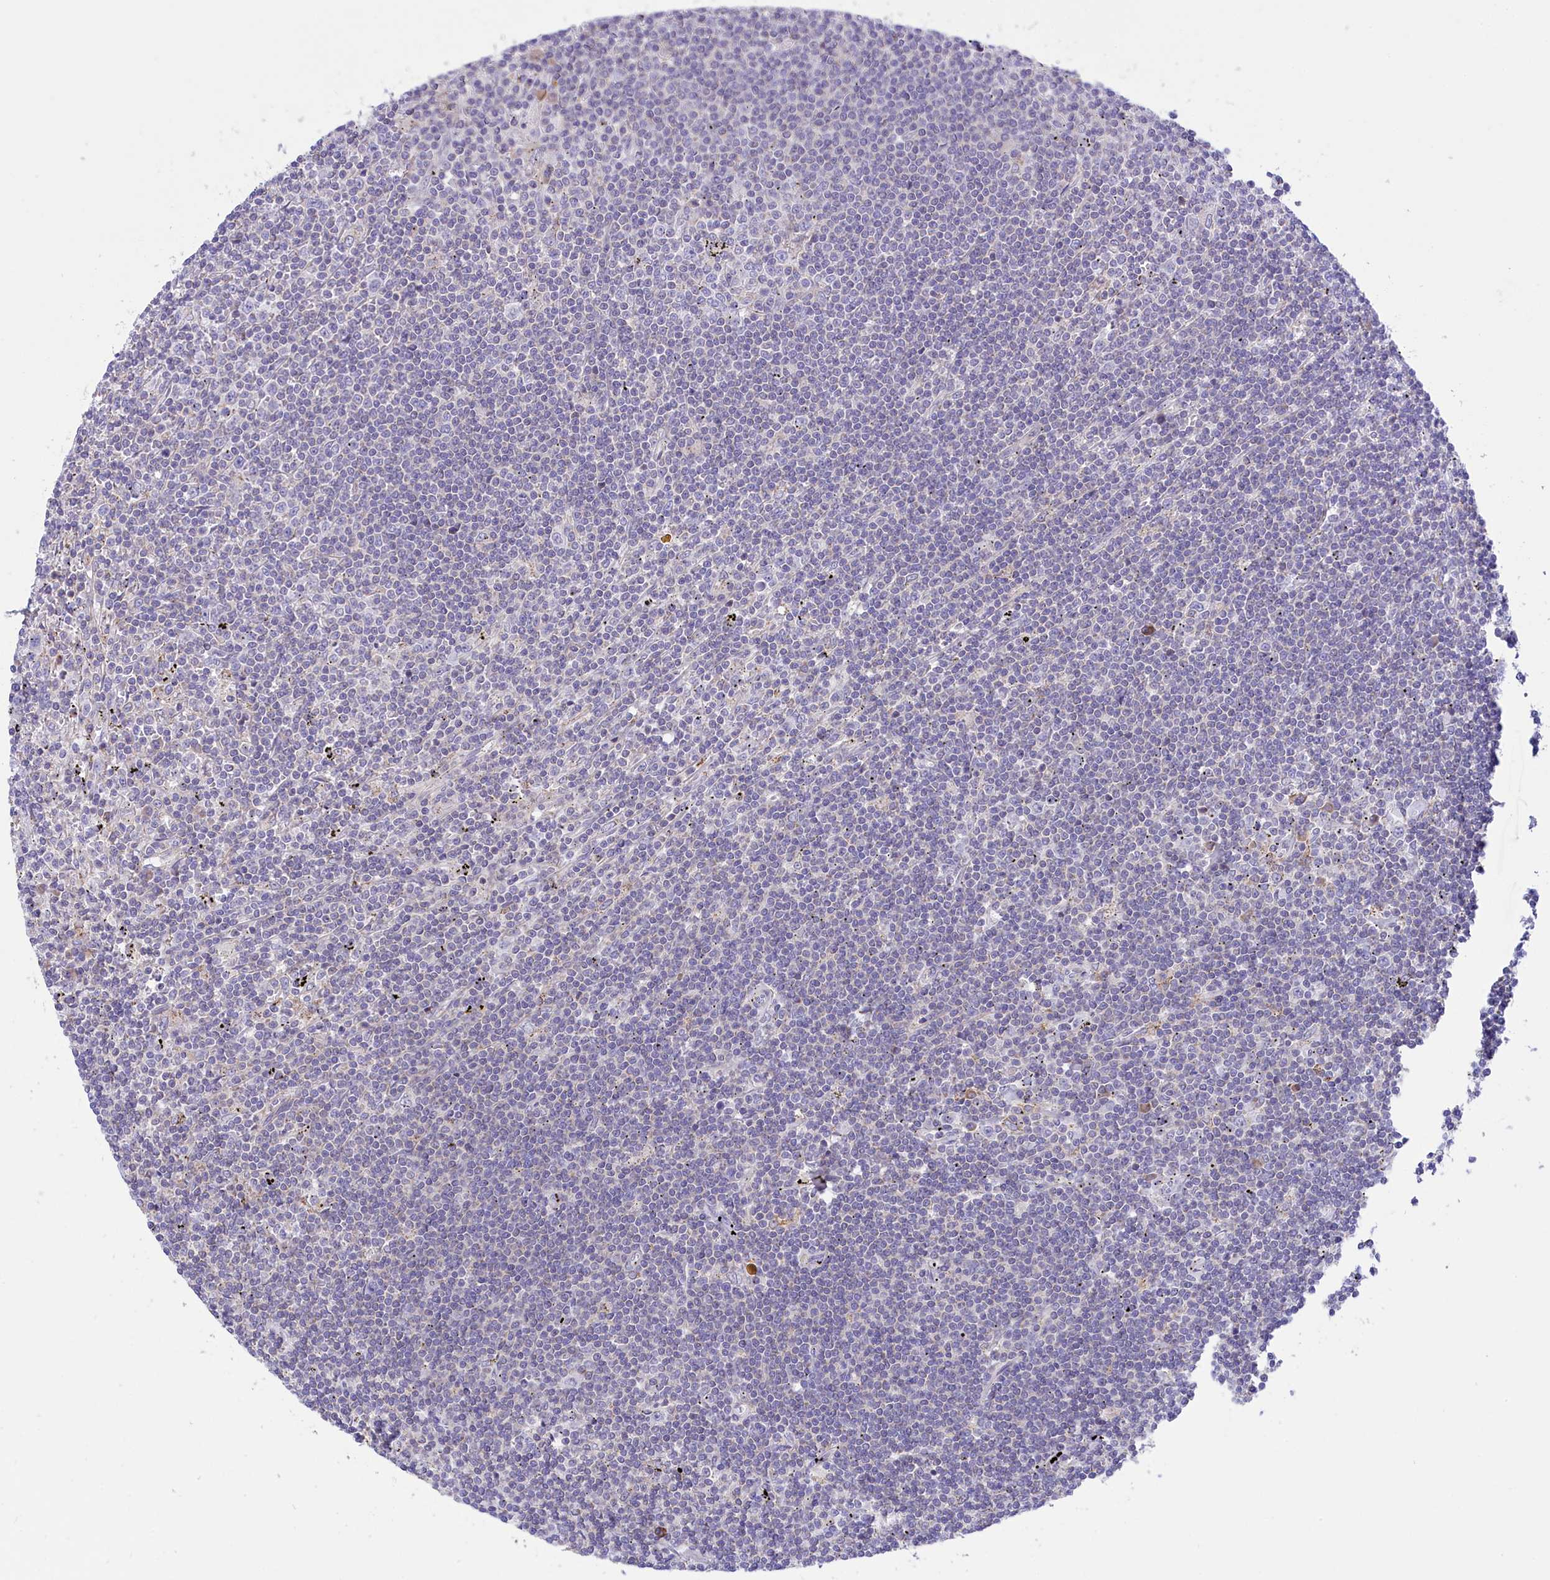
{"staining": {"intensity": "negative", "quantity": "none", "location": "none"}, "tissue": "lymphoma", "cell_type": "Tumor cells", "image_type": "cancer", "snomed": [{"axis": "morphology", "description": "Malignant lymphoma, non-Hodgkin's type, Low grade"}, {"axis": "topography", "description": "Spleen"}], "caption": "High power microscopy photomicrograph of an immunohistochemistry (IHC) micrograph of malignant lymphoma, non-Hodgkin's type (low-grade), revealing no significant positivity in tumor cells. (Brightfield microscopy of DAB (3,3'-diaminobenzidine) immunohistochemistry at high magnification).", "gene": "CORO7-PAM16", "patient": {"sex": "male", "age": 76}}